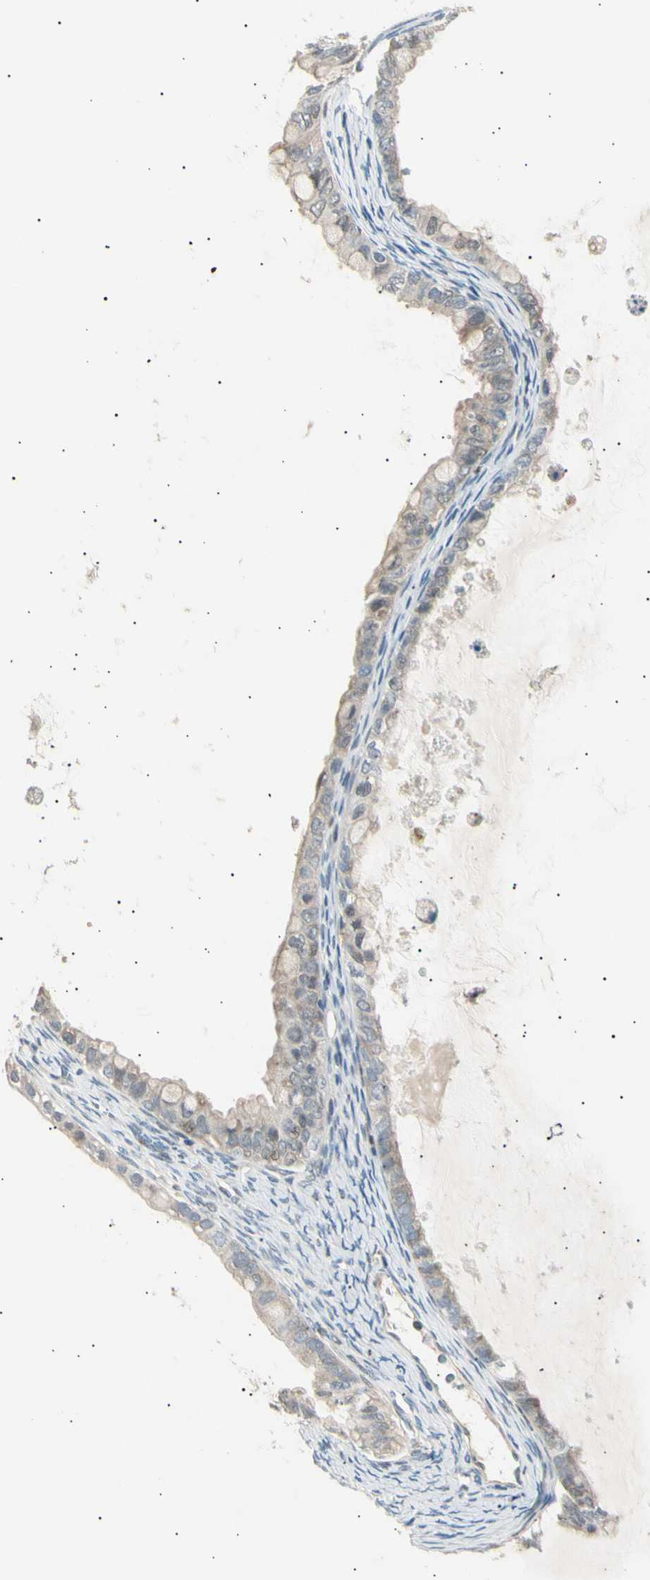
{"staining": {"intensity": "weak", "quantity": "25%-75%", "location": "cytoplasmic/membranous"}, "tissue": "ovarian cancer", "cell_type": "Tumor cells", "image_type": "cancer", "snomed": [{"axis": "morphology", "description": "Cystadenocarcinoma, mucinous, NOS"}, {"axis": "topography", "description": "Ovary"}], "caption": "Immunohistochemical staining of ovarian cancer displays low levels of weak cytoplasmic/membranous protein positivity in about 25%-75% of tumor cells.", "gene": "LHPP", "patient": {"sex": "female", "age": 80}}